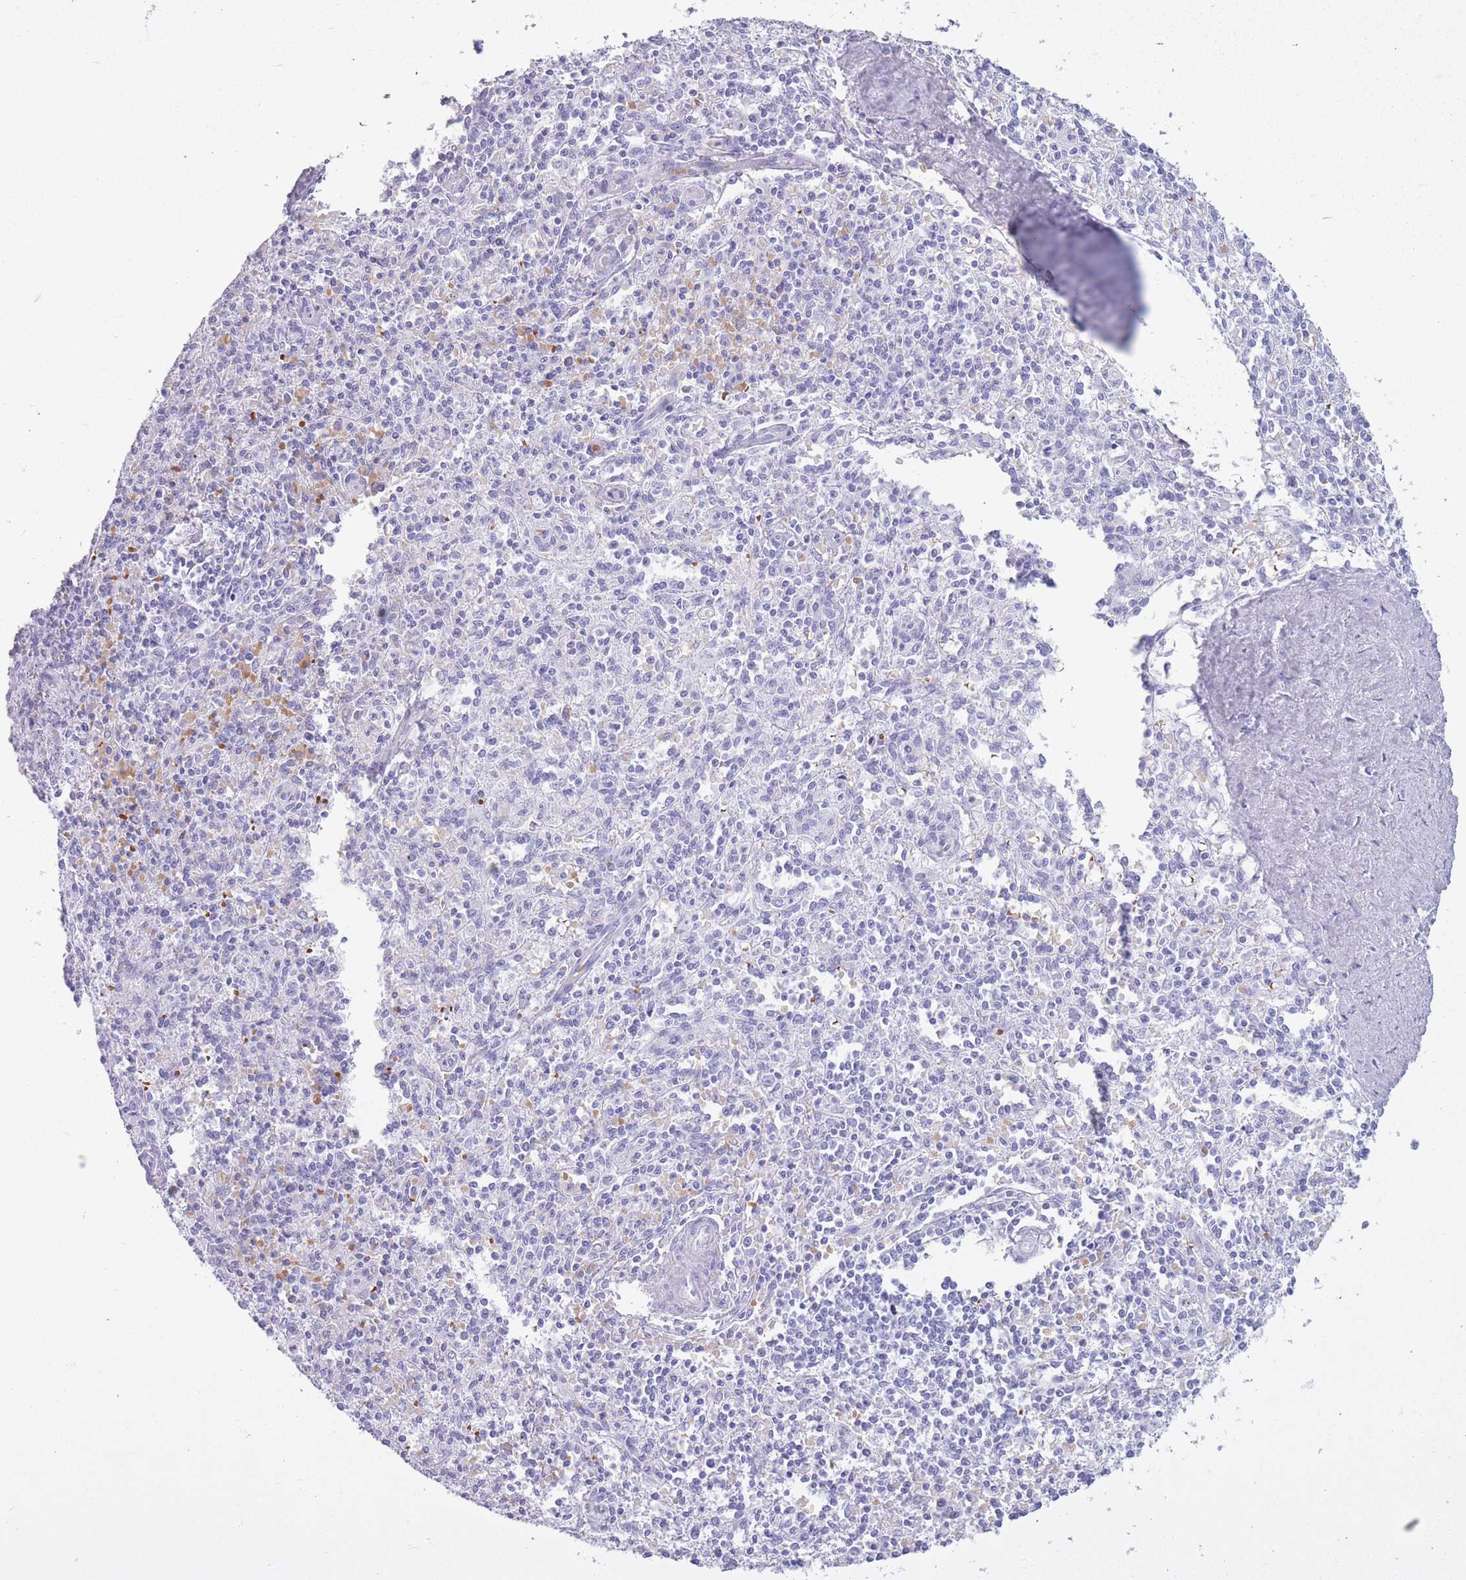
{"staining": {"intensity": "negative", "quantity": "none", "location": "none"}, "tissue": "spleen", "cell_type": "Cells in red pulp", "image_type": "normal", "snomed": [{"axis": "morphology", "description": "Normal tissue, NOS"}, {"axis": "topography", "description": "Spleen"}], "caption": "The photomicrograph shows no significant staining in cells in red pulp of spleen.", "gene": "OR7C1", "patient": {"sex": "female", "age": 70}}